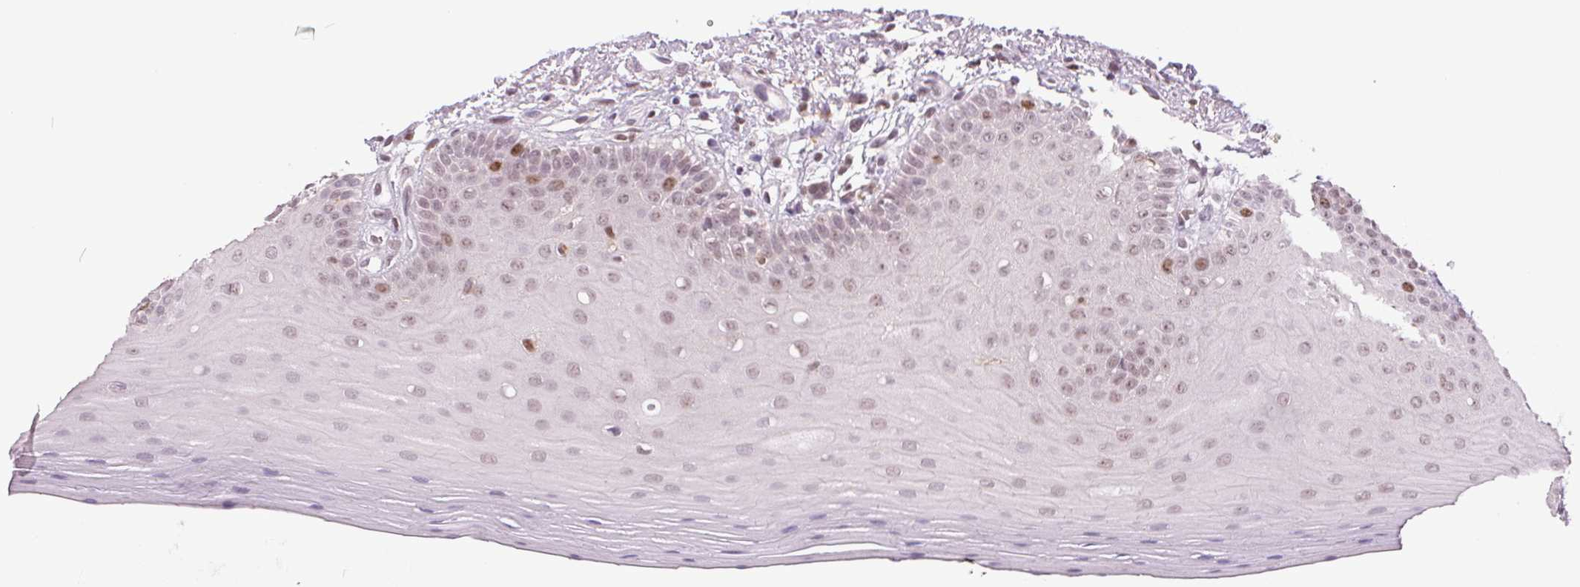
{"staining": {"intensity": "moderate", "quantity": "25%-75%", "location": "nuclear"}, "tissue": "oral mucosa", "cell_type": "Squamous epithelial cells", "image_type": "normal", "snomed": [{"axis": "morphology", "description": "Normal tissue, NOS"}, {"axis": "morphology", "description": "Normal morphology"}, {"axis": "topography", "description": "Oral tissue"}], "caption": "Protein analysis of normal oral mucosa shows moderate nuclear staining in approximately 25%-75% of squamous epithelial cells.", "gene": "SMIM6", "patient": {"sex": "female", "age": 76}}